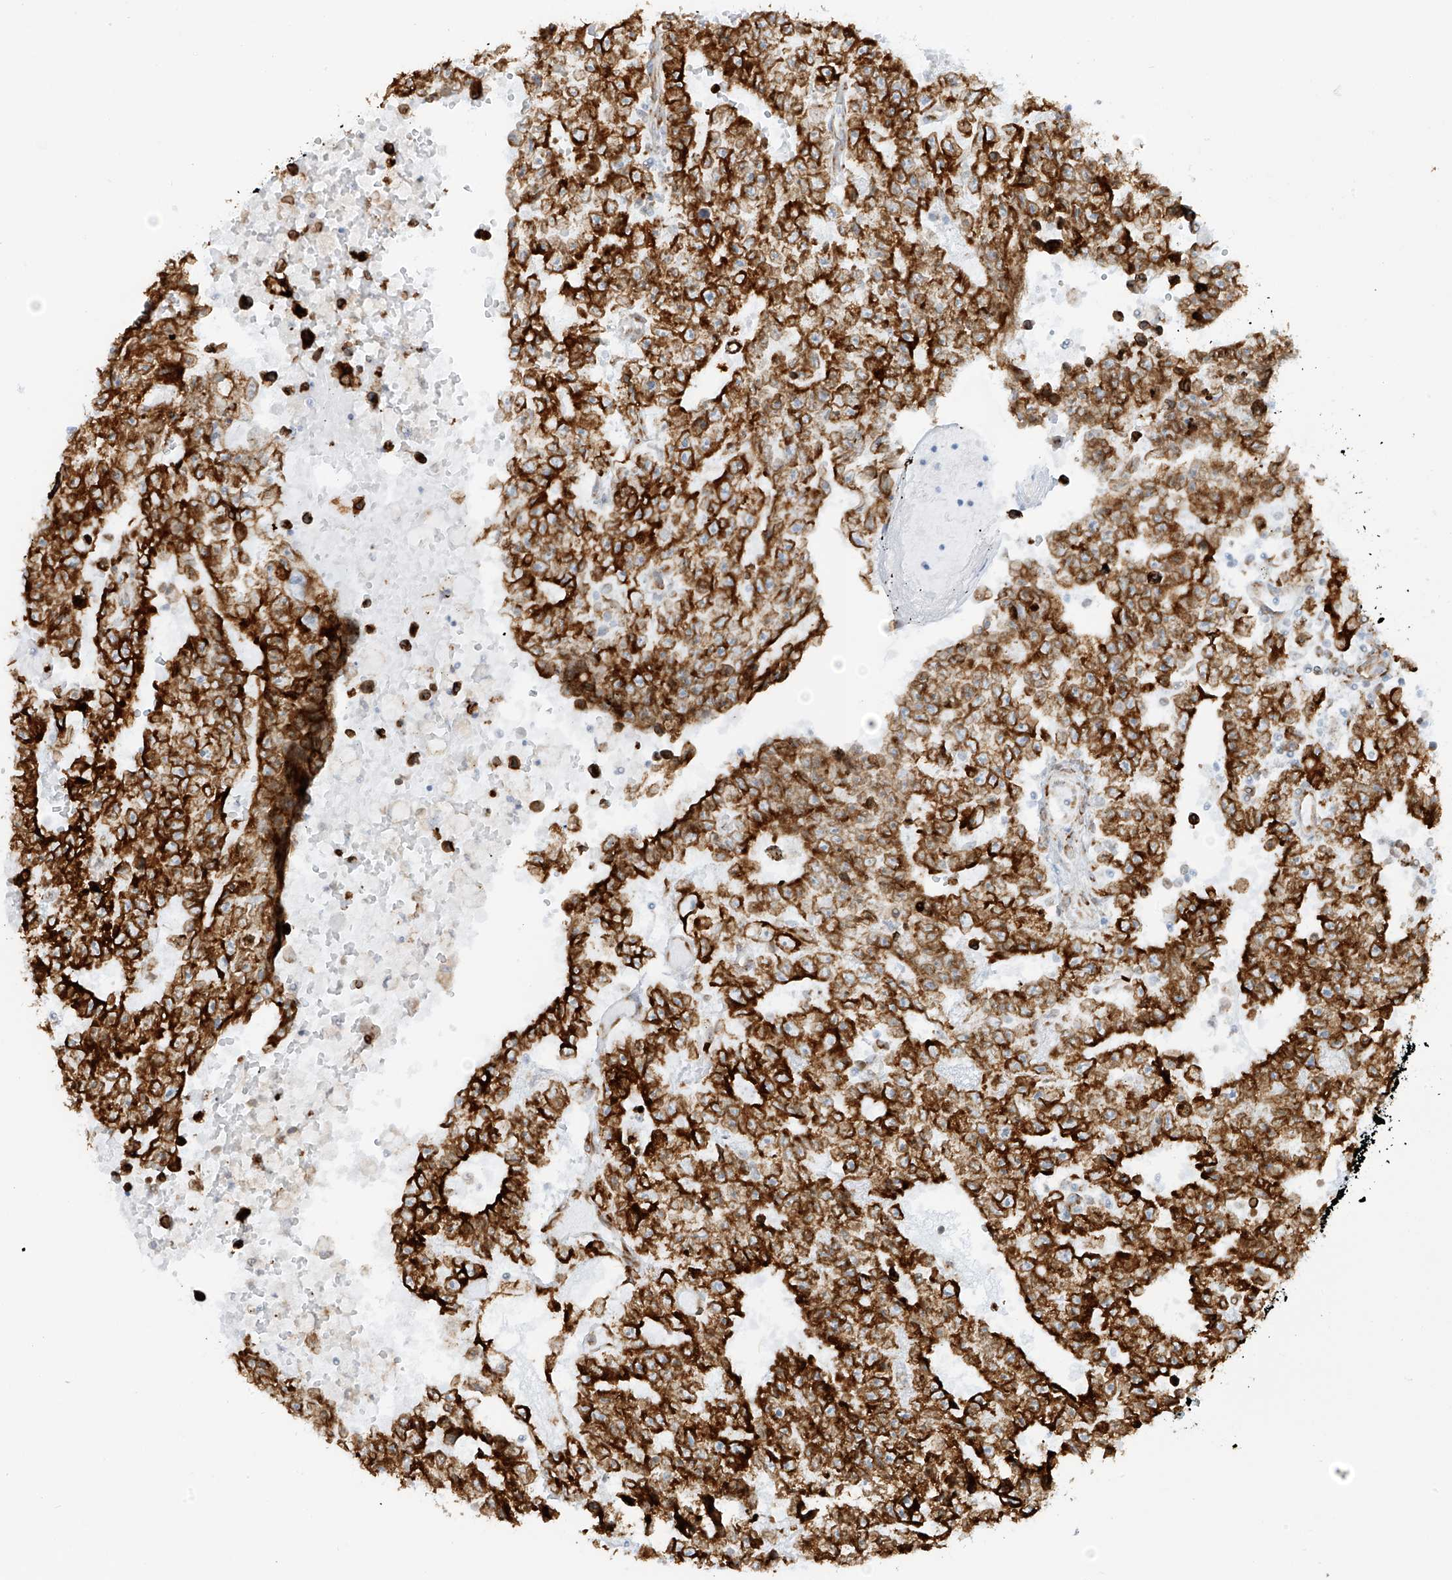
{"staining": {"intensity": "strong", "quantity": ">75%", "location": "cytoplasmic/membranous"}, "tissue": "testis cancer", "cell_type": "Tumor cells", "image_type": "cancer", "snomed": [{"axis": "morphology", "description": "Carcinoma, Embryonal, NOS"}, {"axis": "topography", "description": "Testis"}], "caption": "This is an image of immunohistochemistry staining of testis cancer (embryonal carcinoma), which shows strong staining in the cytoplasmic/membranous of tumor cells.", "gene": "LRRC59", "patient": {"sex": "male", "age": 25}}